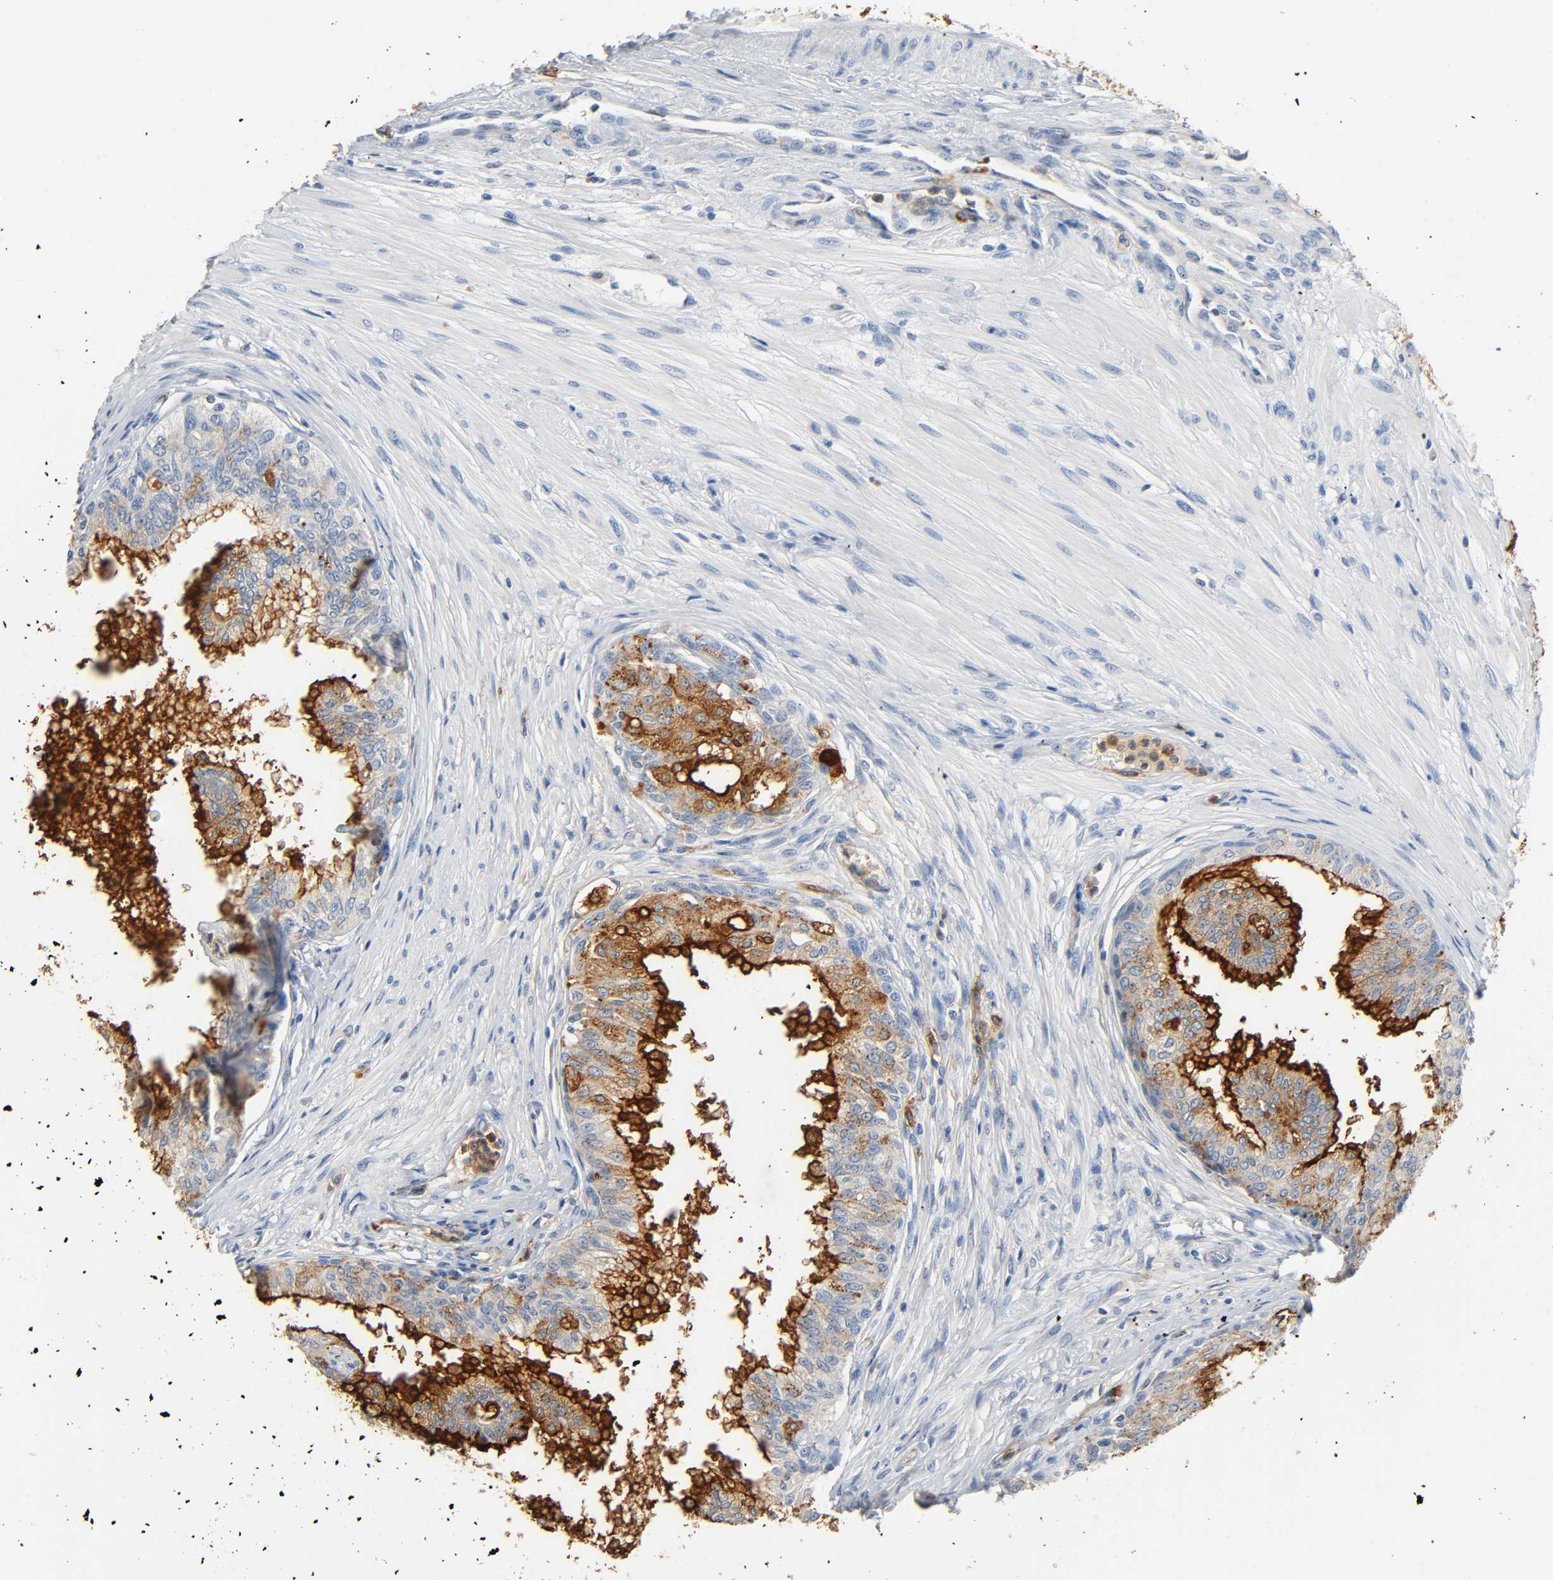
{"staining": {"intensity": "strong", "quantity": ">75%", "location": "cytoplasmic/membranous"}, "tissue": "prostate", "cell_type": "Glandular cells", "image_type": "normal", "snomed": [{"axis": "morphology", "description": "Normal tissue, NOS"}, {"axis": "topography", "description": "Prostate"}, {"axis": "topography", "description": "Seminal veicle"}], "caption": "This histopathology image displays IHC staining of benign human prostate, with high strong cytoplasmic/membranous expression in about >75% of glandular cells.", "gene": "ANPEP", "patient": {"sex": "male", "age": 60}}